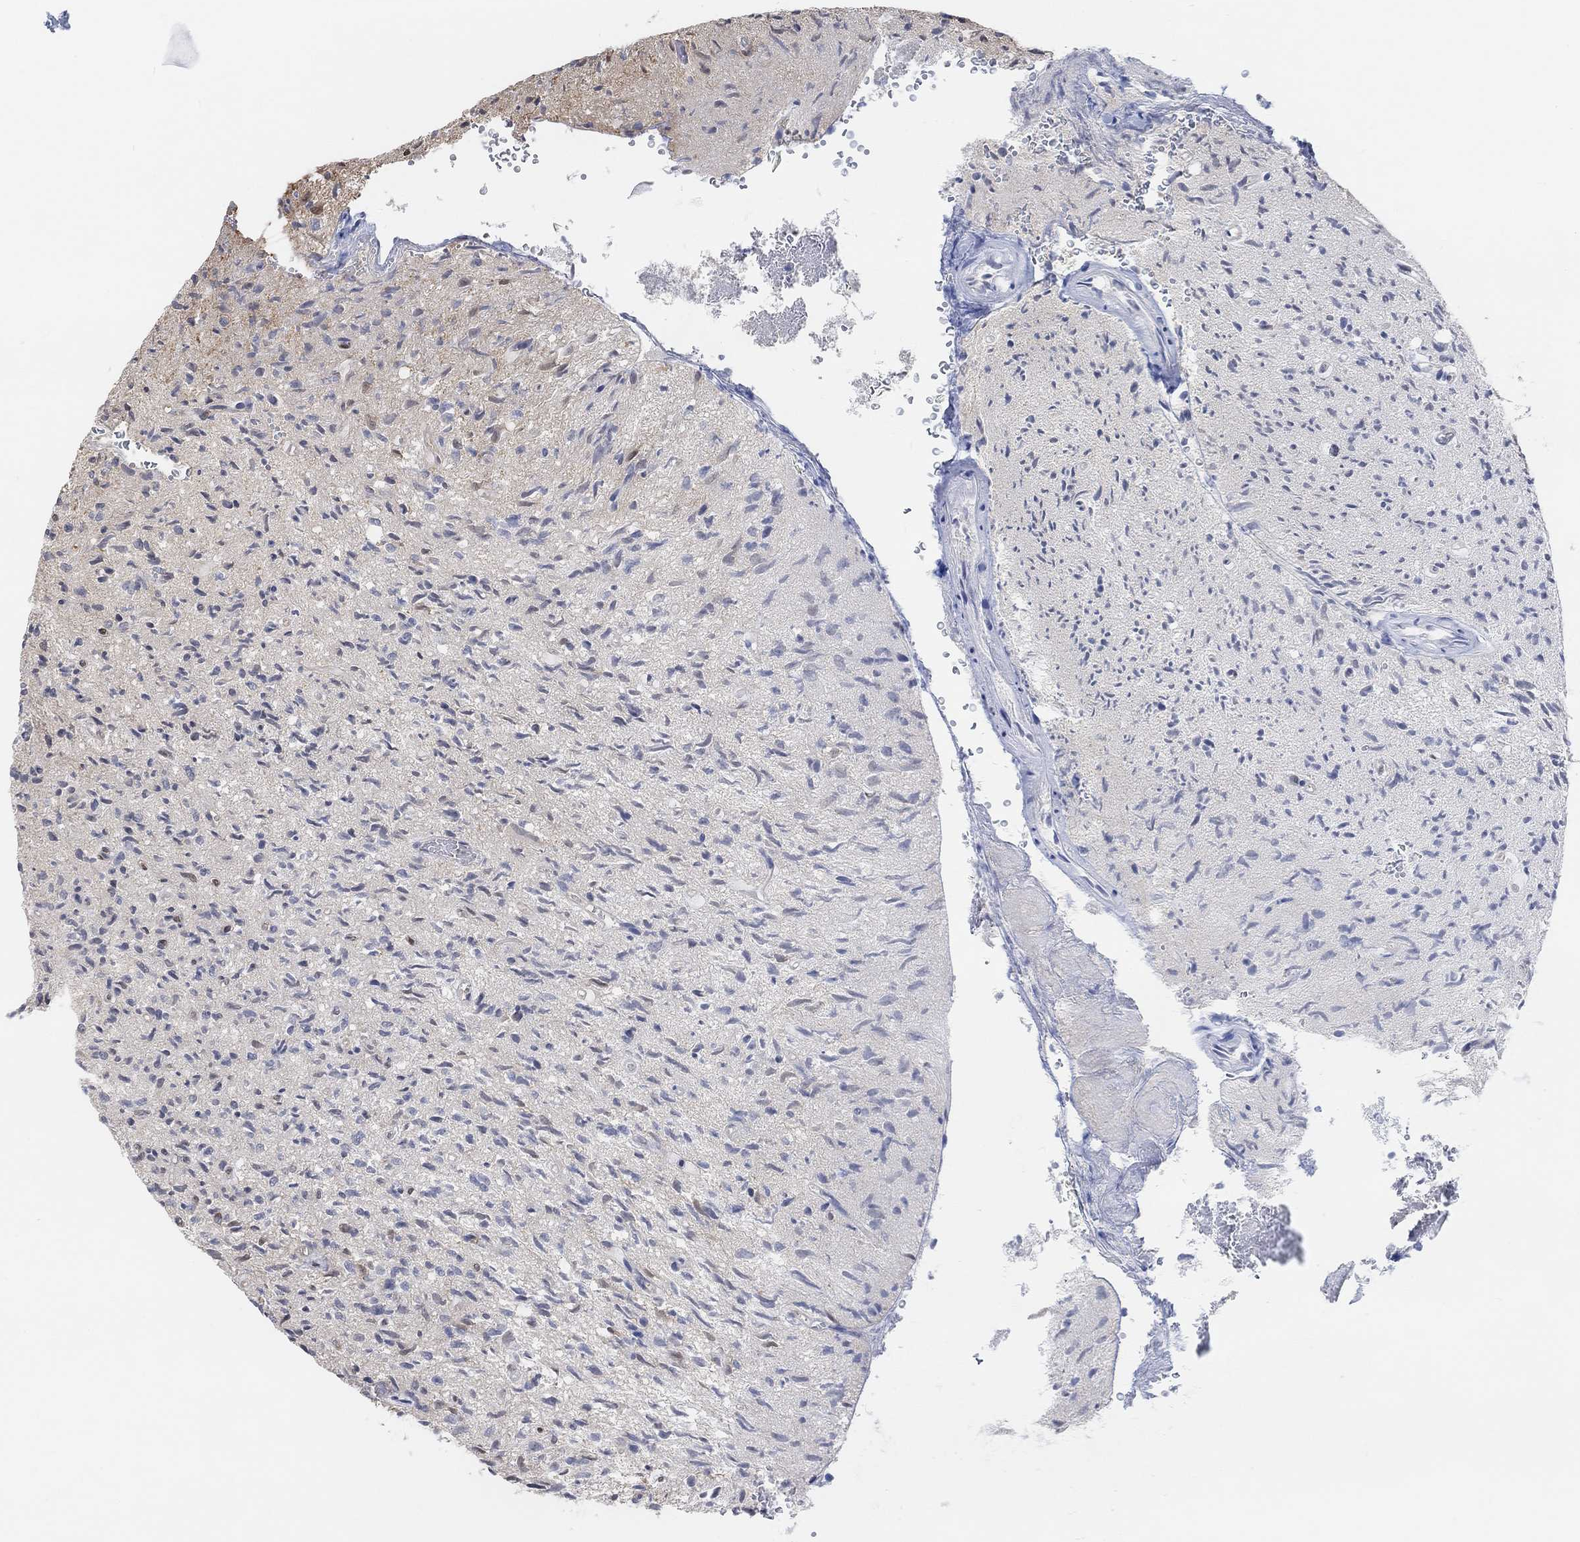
{"staining": {"intensity": "negative", "quantity": "none", "location": "none"}, "tissue": "glioma", "cell_type": "Tumor cells", "image_type": "cancer", "snomed": [{"axis": "morphology", "description": "Glioma, malignant, High grade"}, {"axis": "topography", "description": "Brain"}], "caption": "A high-resolution histopathology image shows immunohistochemistry (IHC) staining of malignant high-grade glioma, which reveals no significant positivity in tumor cells.", "gene": "MUC1", "patient": {"sex": "male", "age": 64}}